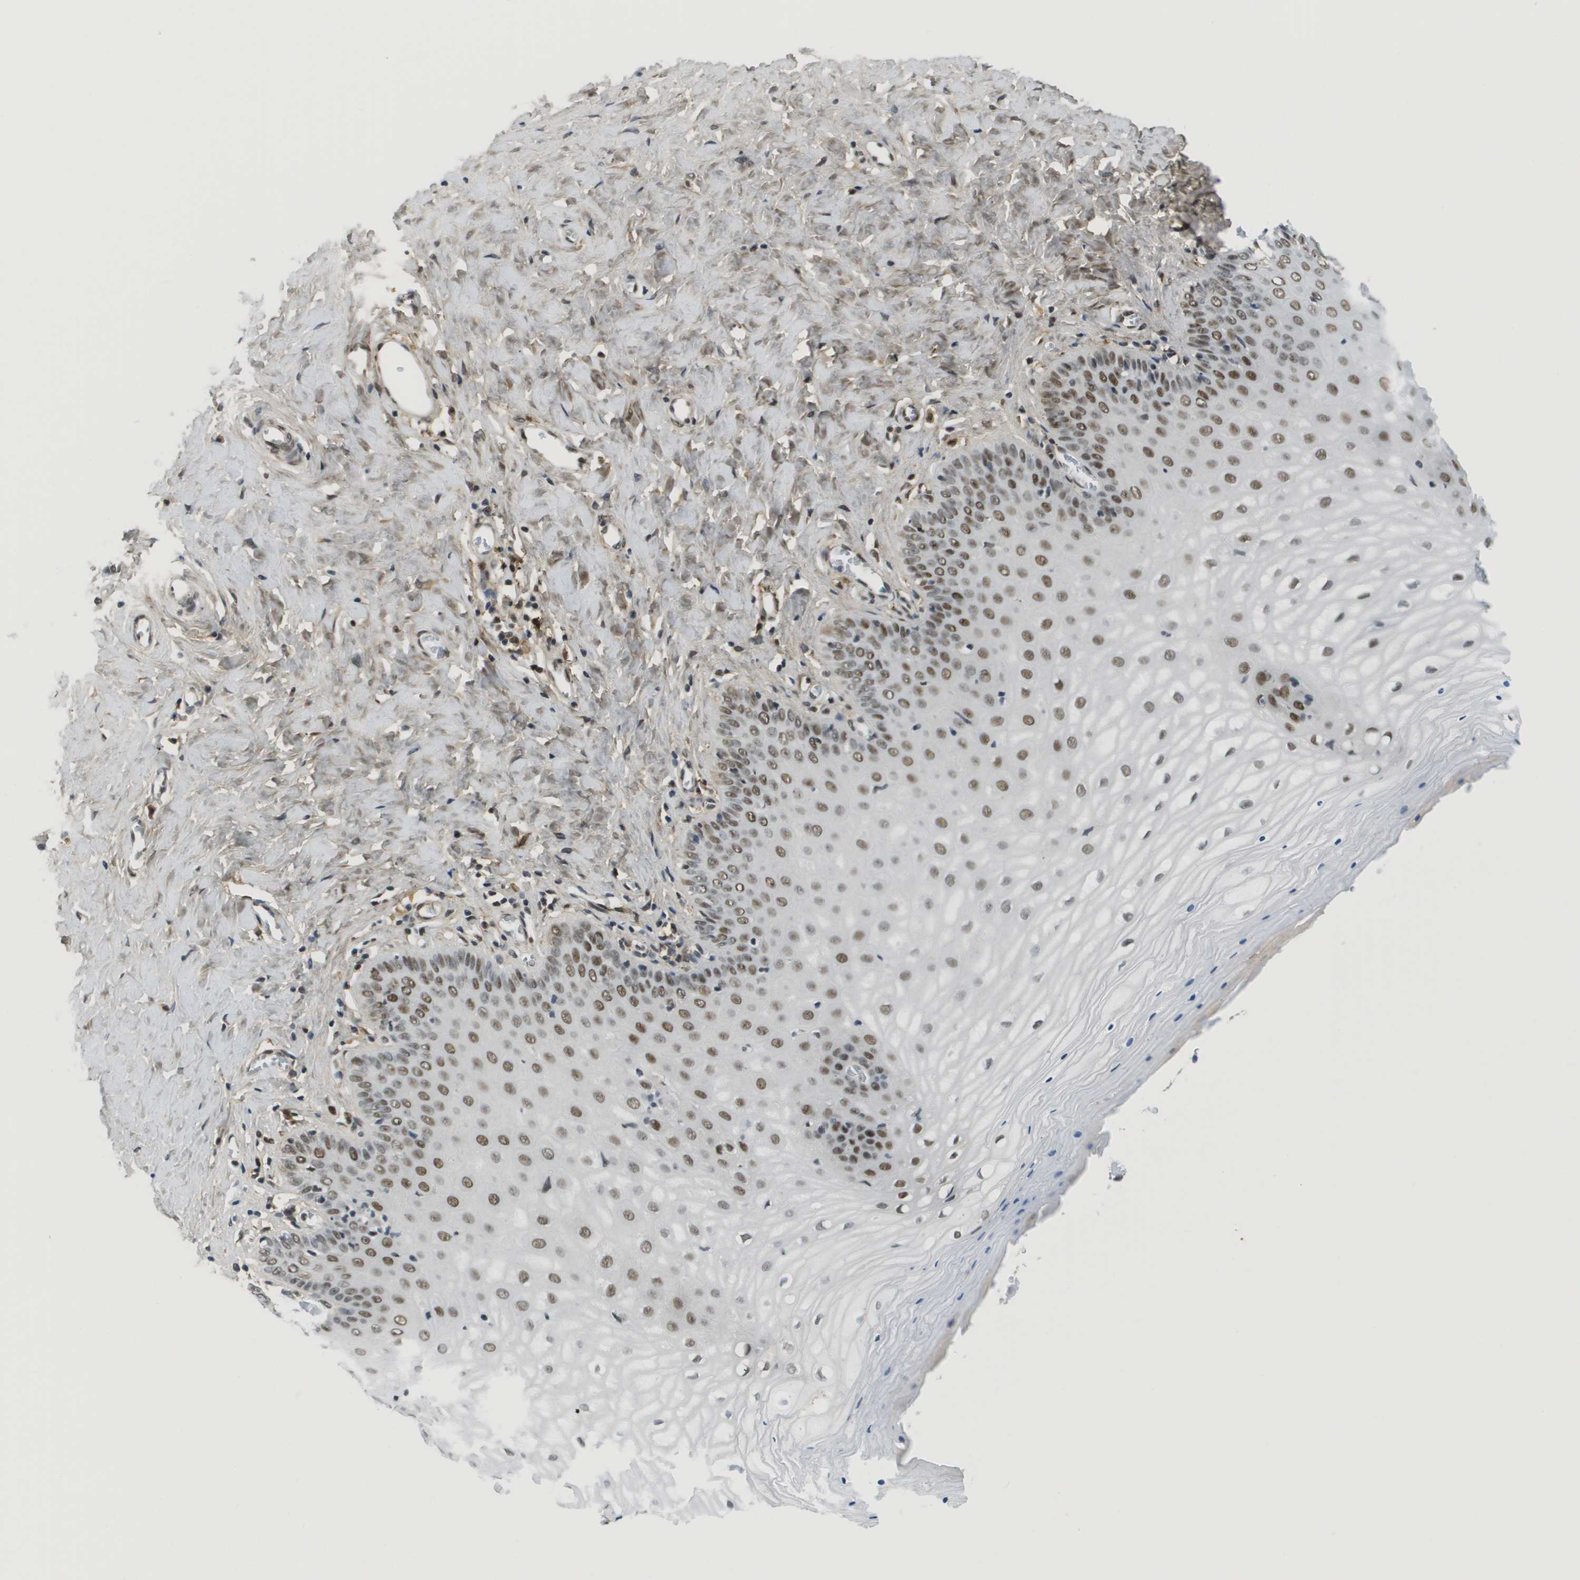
{"staining": {"intensity": "moderate", "quantity": ">75%", "location": "nuclear"}, "tissue": "cervix", "cell_type": "Squamous epithelial cells", "image_type": "normal", "snomed": [{"axis": "morphology", "description": "Normal tissue, NOS"}, {"axis": "topography", "description": "Cervix"}], "caption": "Benign cervix was stained to show a protein in brown. There is medium levels of moderate nuclear staining in about >75% of squamous epithelial cells. (DAB (3,3'-diaminobenzidine) IHC with brightfield microscopy, high magnification).", "gene": "SMARCAD1", "patient": {"sex": "female", "age": 55}}